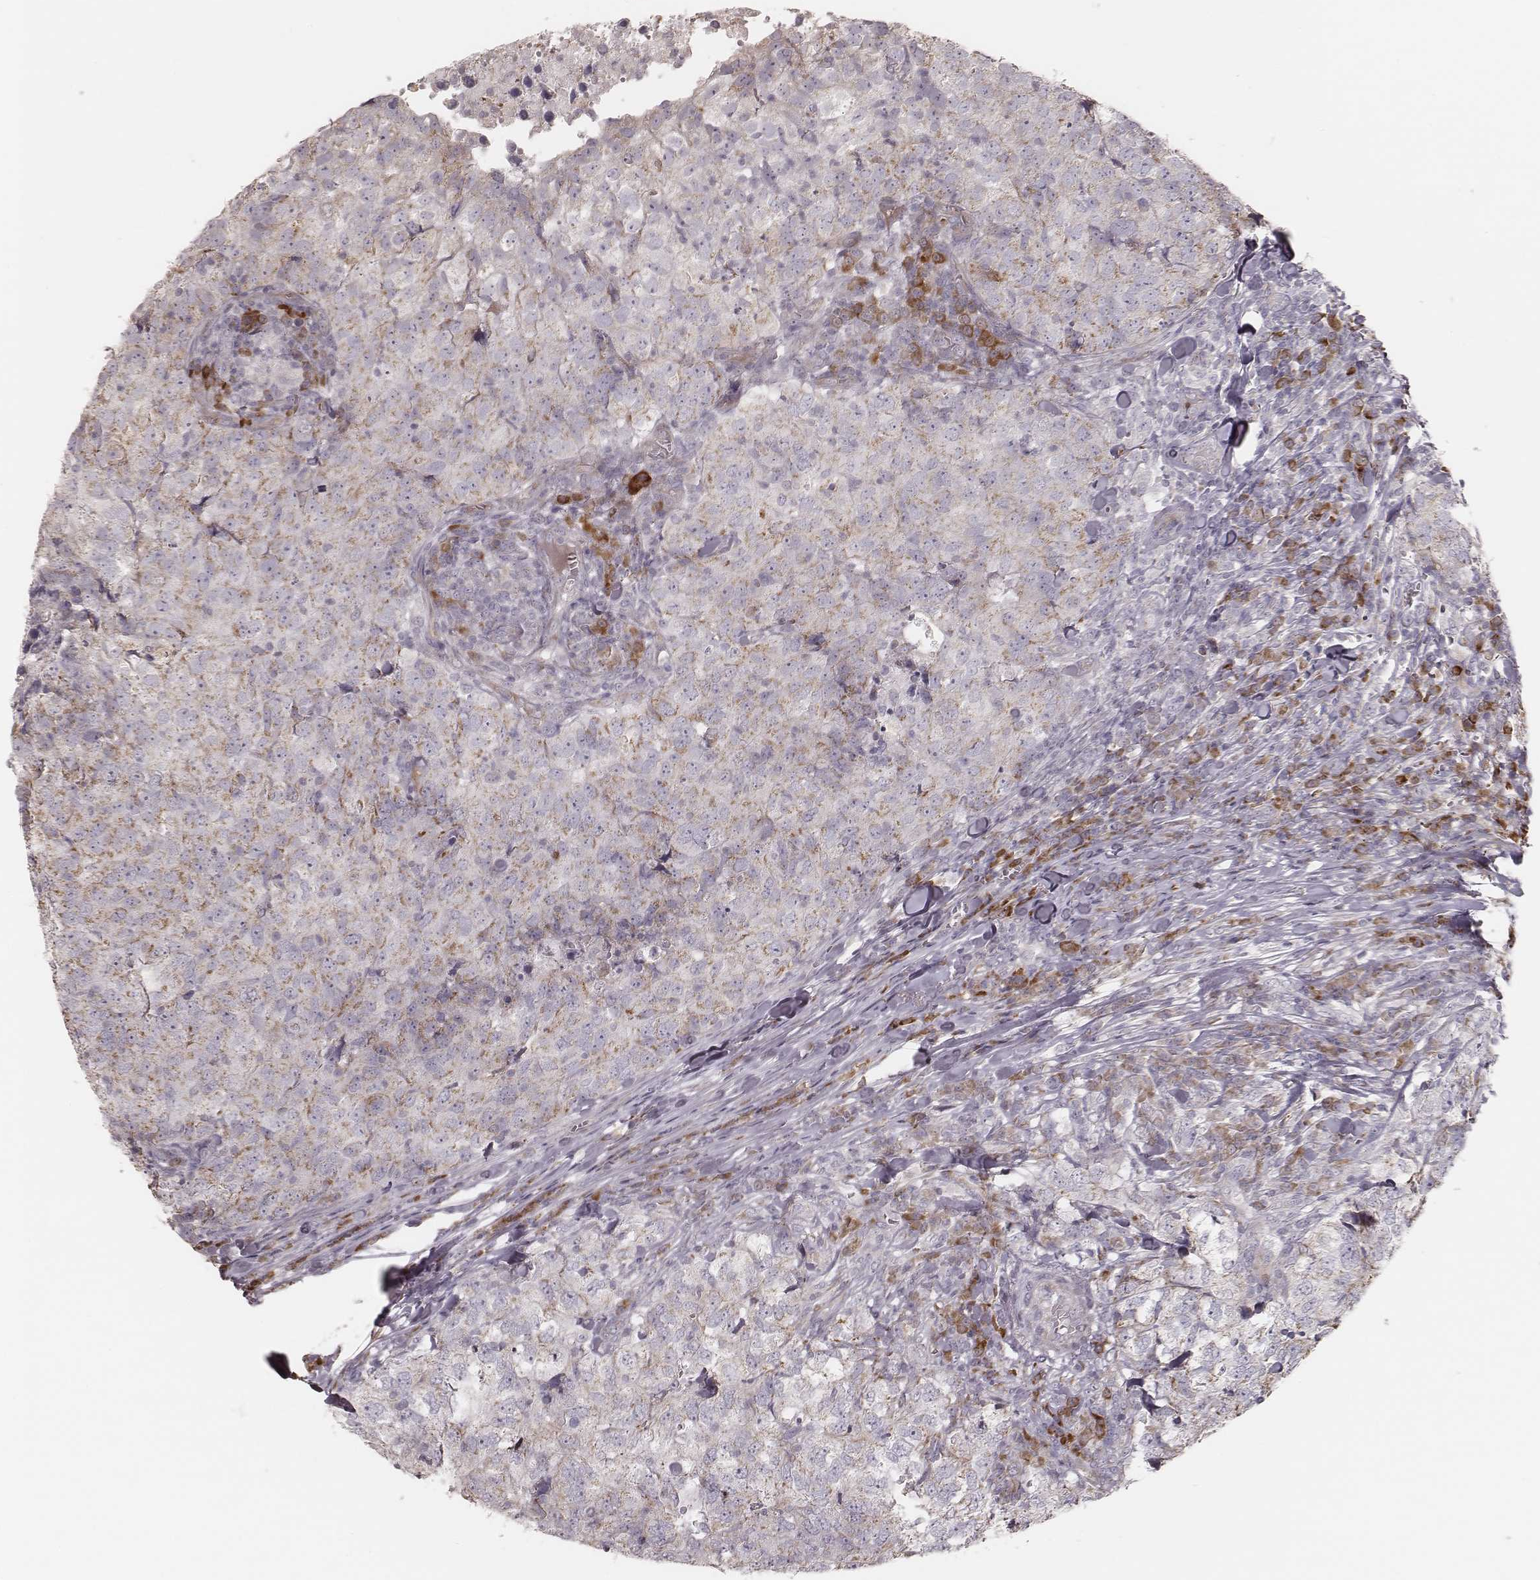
{"staining": {"intensity": "weak", "quantity": "<25%", "location": "cytoplasmic/membranous"}, "tissue": "breast cancer", "cell_type": "Tumor cells", "image_type": "cancer", "snomed": [{"axis": "morphology", "description": "Duct carcinoma"}, {"axis": "topography", "description": "Breast"}], "caption": "Immunohistochemical staining of human breast cancer (invasive ductal carcinoma) exhibits no significant staining in tumor cells.", "gene": "KIF5C", "patient": {"sex": "female", "age": 30}}